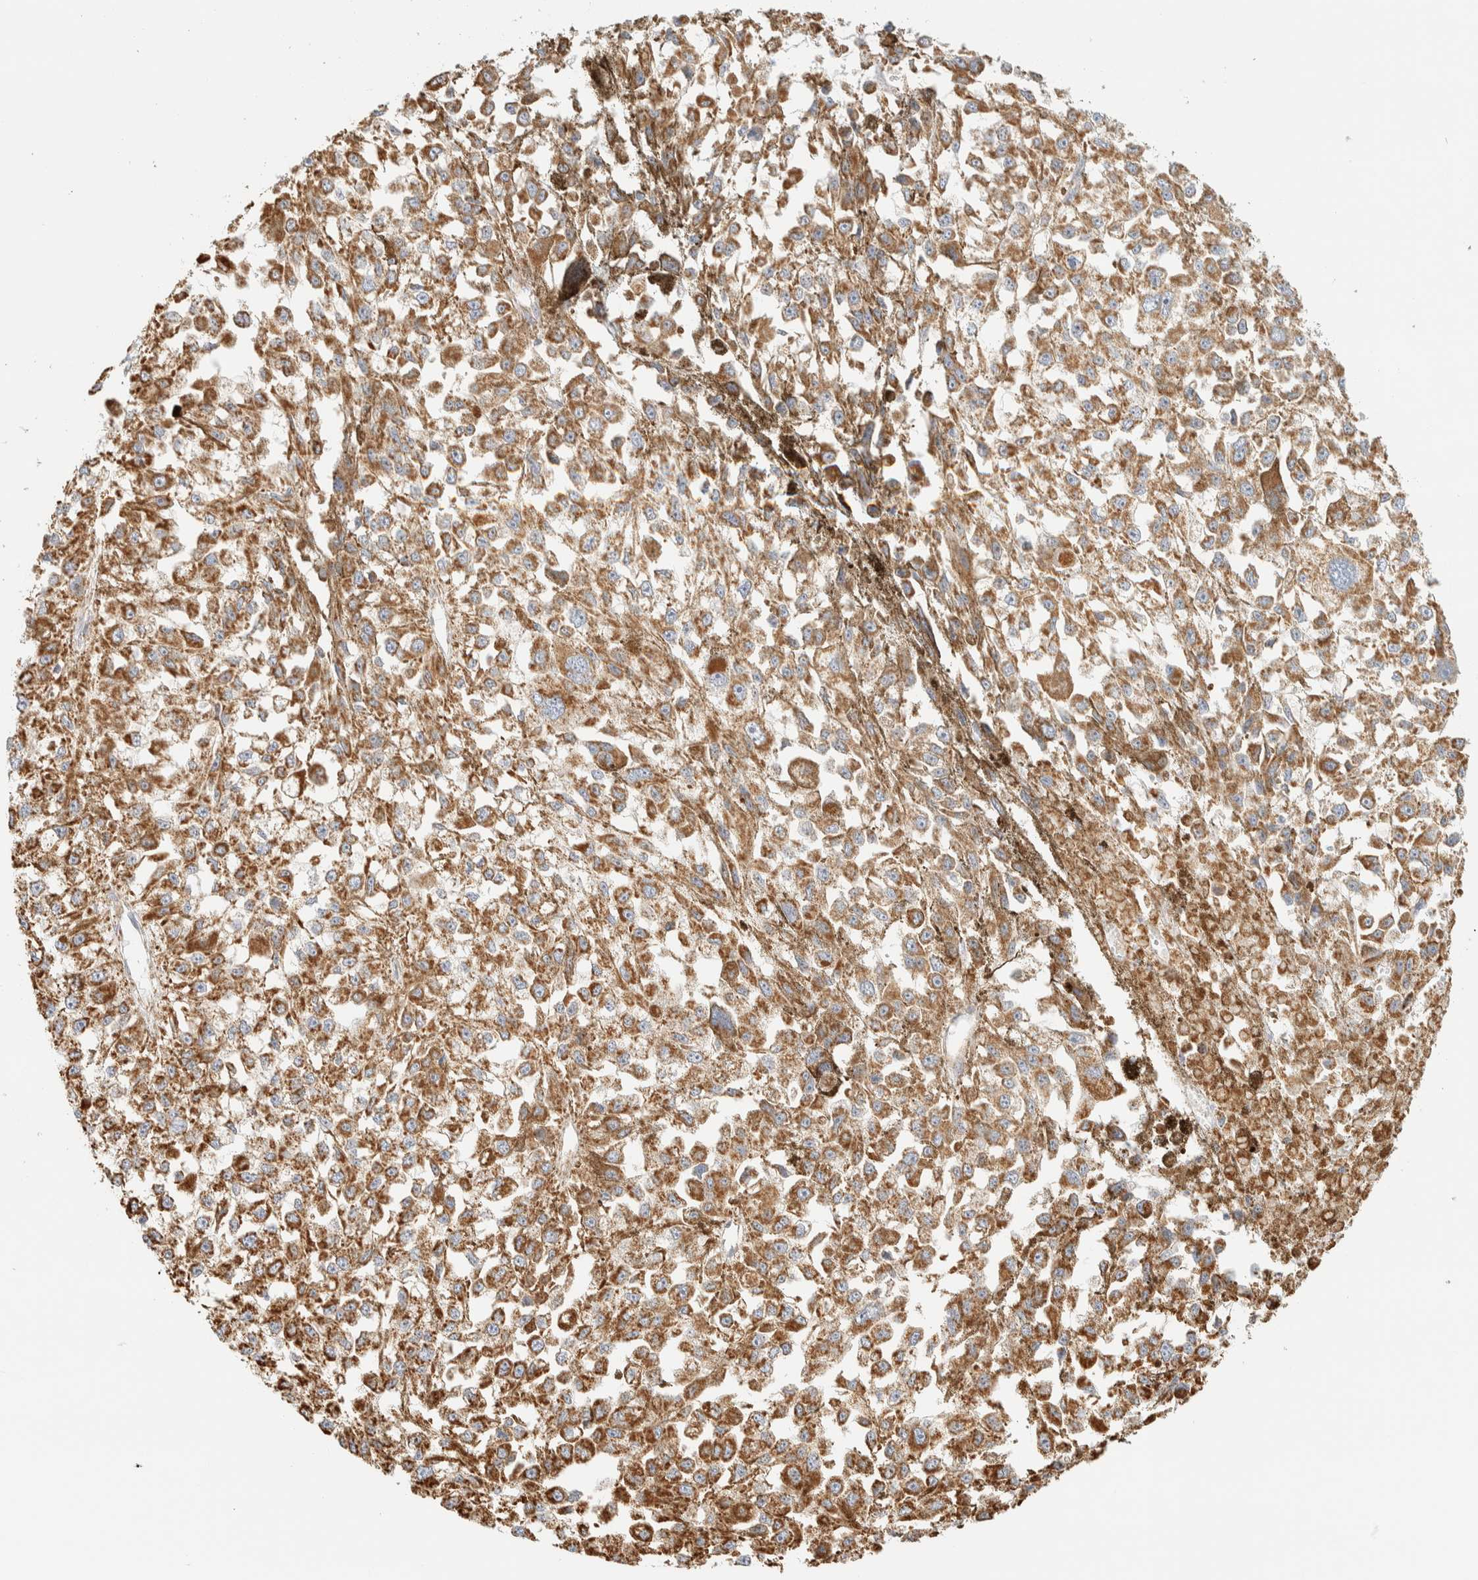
{"staining": {"intensity": "strong", "quantity": ">75%", "location": "cytoplasmic/membranous"}, "tissue": "melanoma", "cell_type": "Tumor cells", "image_type": "cancer", "snomed": [{"axis": "morphology", "description": "Malignant melanoma, Metastatic site"}, {"axis": "topography", "description": "Lymph node"}], "caption": "This is an image of IHC staining of melanoma, which shows strong staining in the cytoplasmic/membranous of tumor cells.", "gene": "APBB2", "patient": {"sex": "male", "age": 59}}